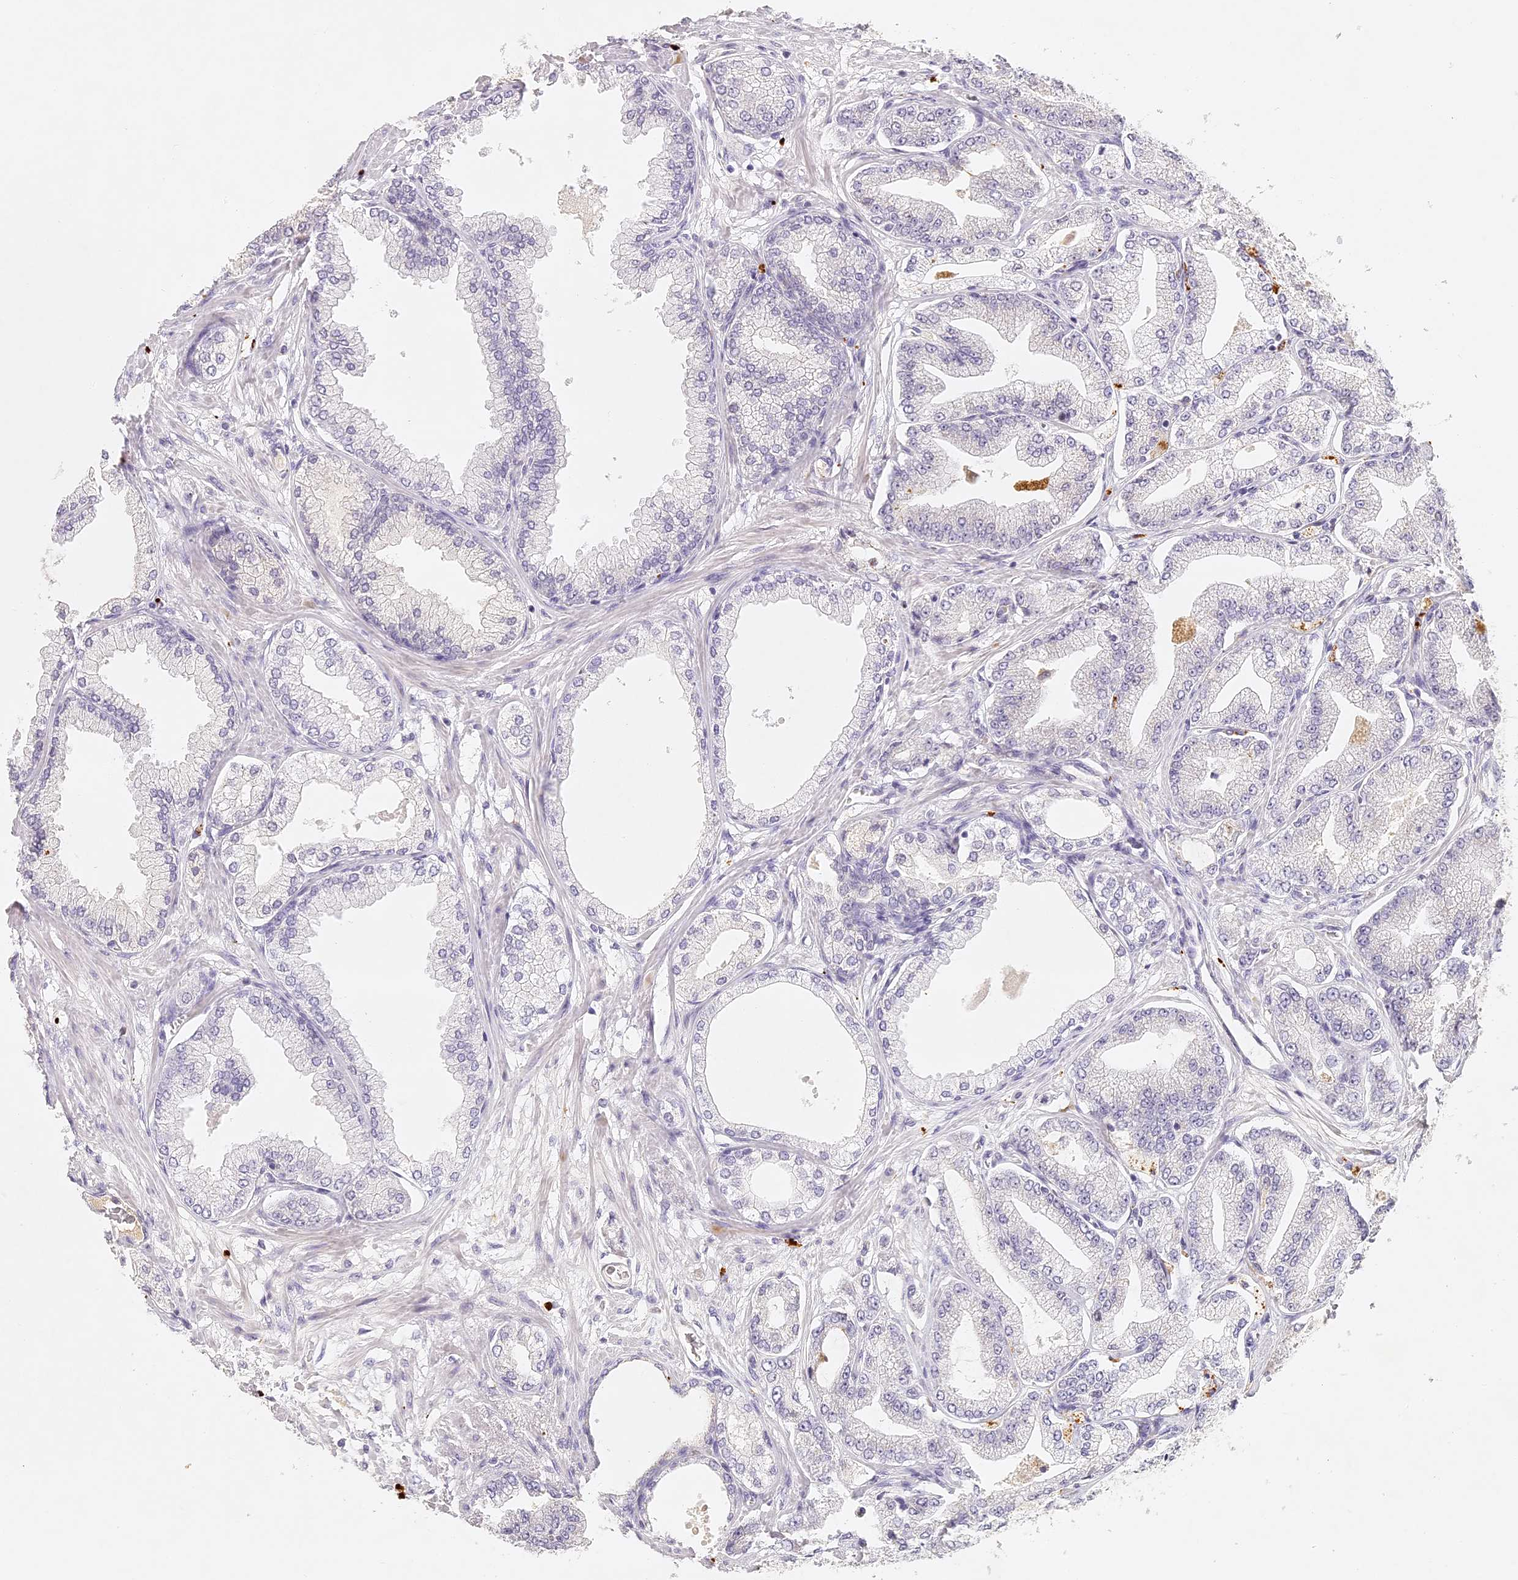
{"staining": {"intensity": "negative", "quantity": "none", "location": "none"}, "tissue": "prostate cancer", "cell_type": "Tumor cells", "image_type": "cancer", "snomed": [{"axis": "morphology", "description": "Adenocarcinoma, Low grade"}, {"axis": "topography", "description": "Prostate"}], "caption": "DAB immunohistochemical staining of human prostate cancer (low-grade adenocarcinoma) displays no significant staining in tumor cells.", "gene": "ELL3", "patient": {"sex": "male", "age": 63}}